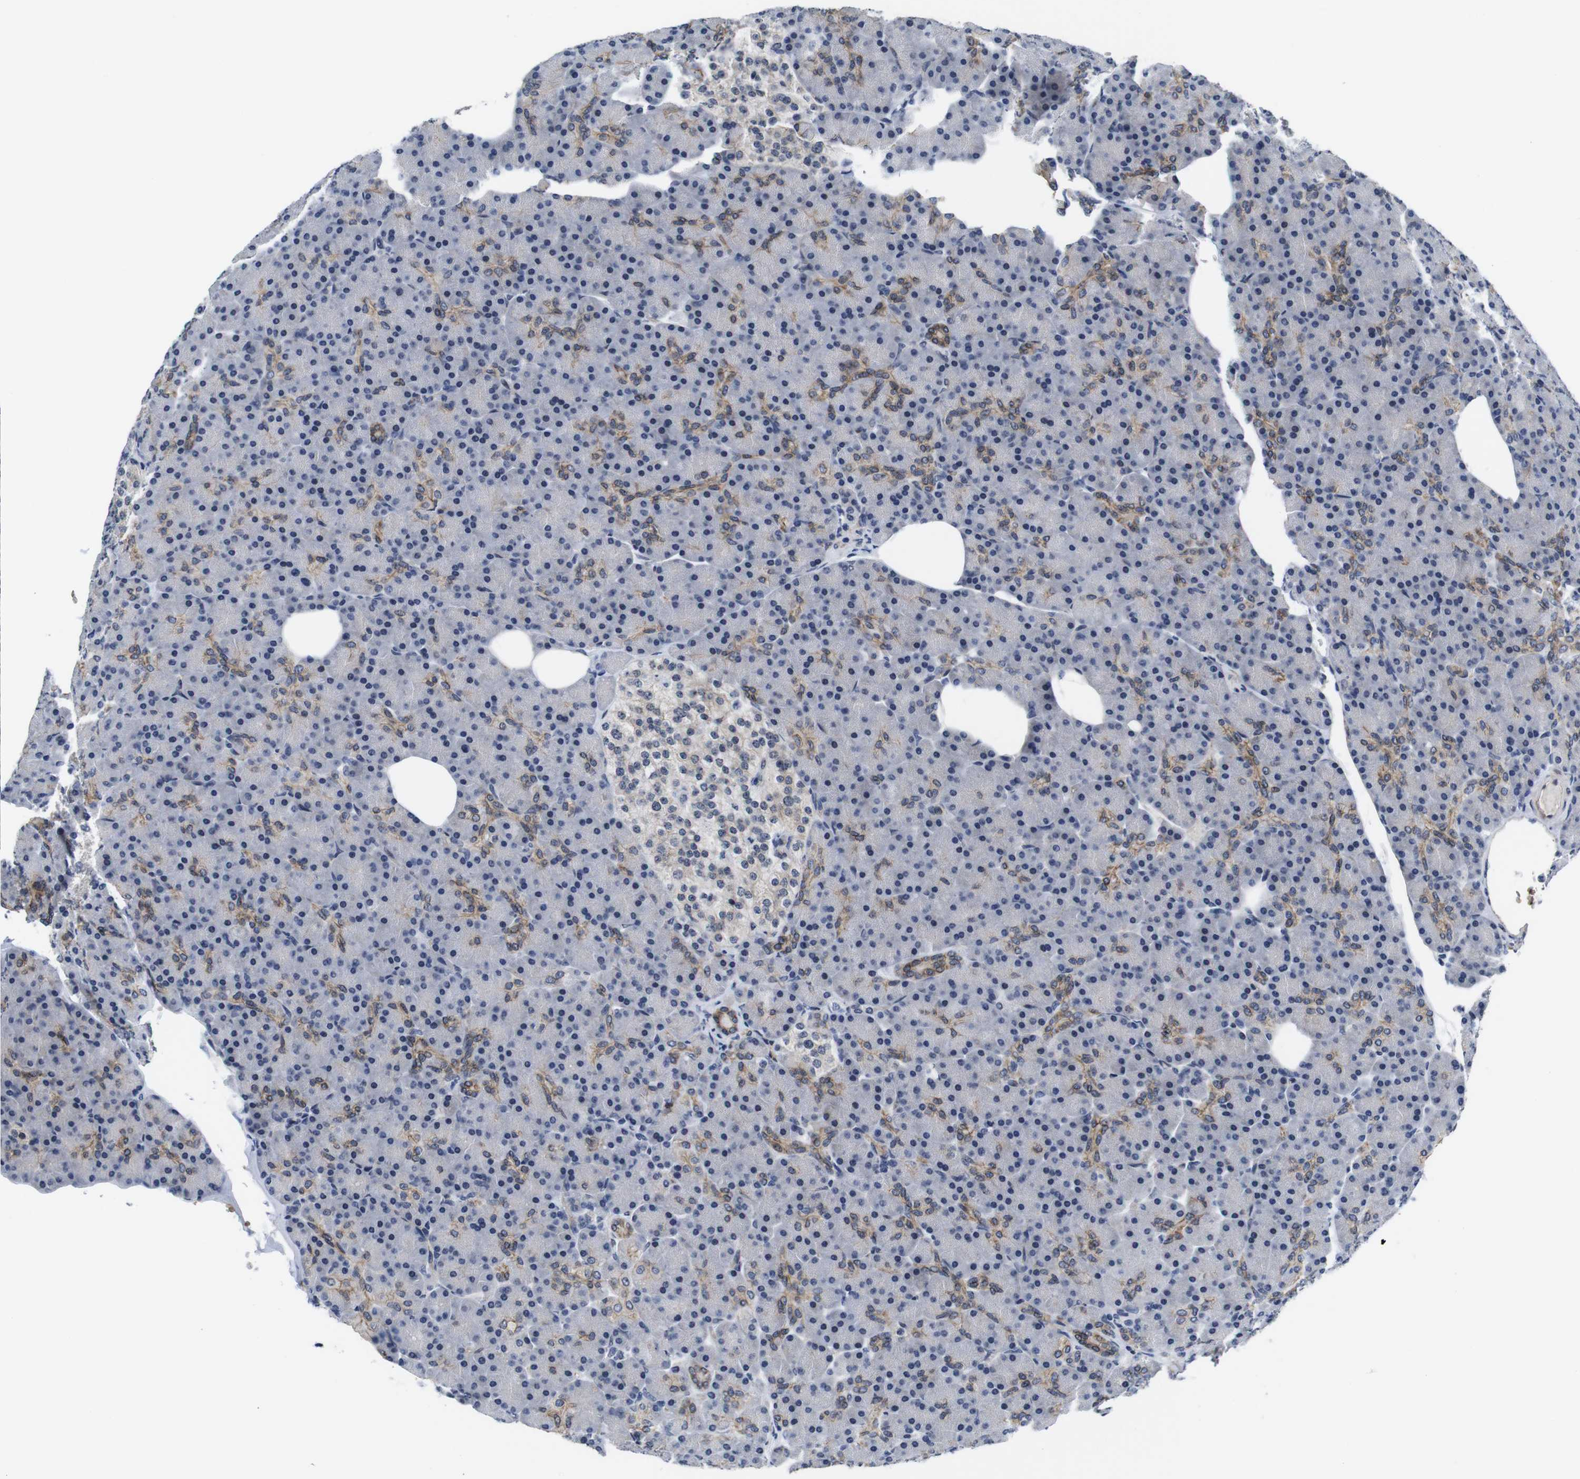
{"staining": {"intensity": "moderate", "quantity": "<25%", "location": "cytoplasmic/membranous"}, "tissue": "pancreas", "cell_type": "Exocrine glandular cells", "image_type": "normal", "snomed": [{"axis": "morphology", "description": "Normal tissue, NOS"}, {"axis": "topography", "description": "Pancreas"}], "caption": "An IHC histopathology image of unremarkable tissue is shown. Protein staining in brown labels moderate cytoplasmic/membranous positivity in pancreas within exocrine glandular cells.", "gene": "SOCS3", "patient": {"sex": "female", "age": 43}}